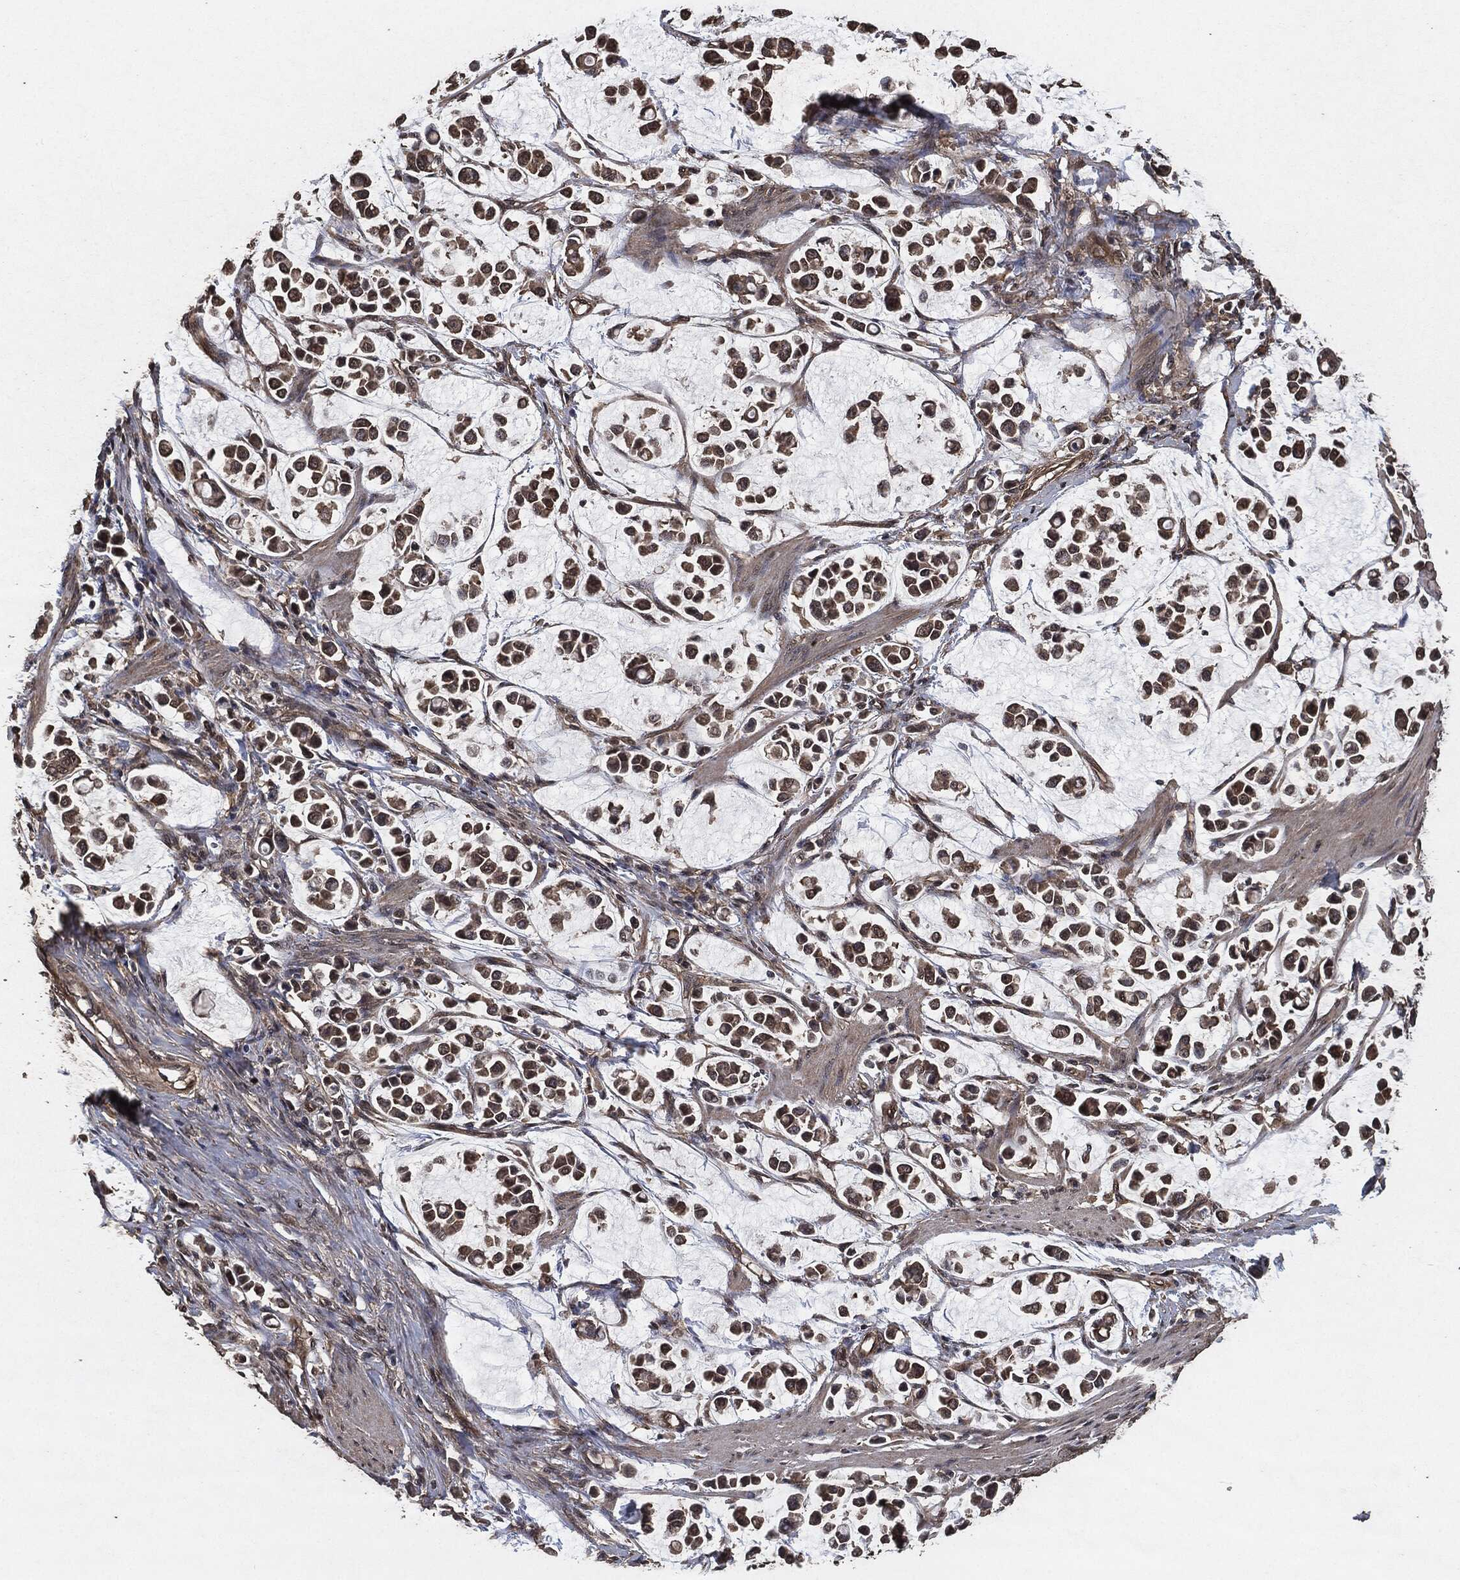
{"staining": {"intensity": "weak", "quantity": ">75%", "location": "cytoplasmic/membranous"}, "tissue": "stomach cancer", "cell_type": "Tumor cells", "image_type": "cancer", "snomed": [{"axis": "morphology", "description": "Adenocarcinoma, NOS"}, {"axis": "topography", "description": "Stomach"}], "caption": "This is a photomicrograph of IHC staining of stomach adenocarcinoma, which shows weak positivity in the cytoplasmic/membranous of tumor cells.", "gene": "AKT1S1", "patient": {"sex": "male", "age": 82}}